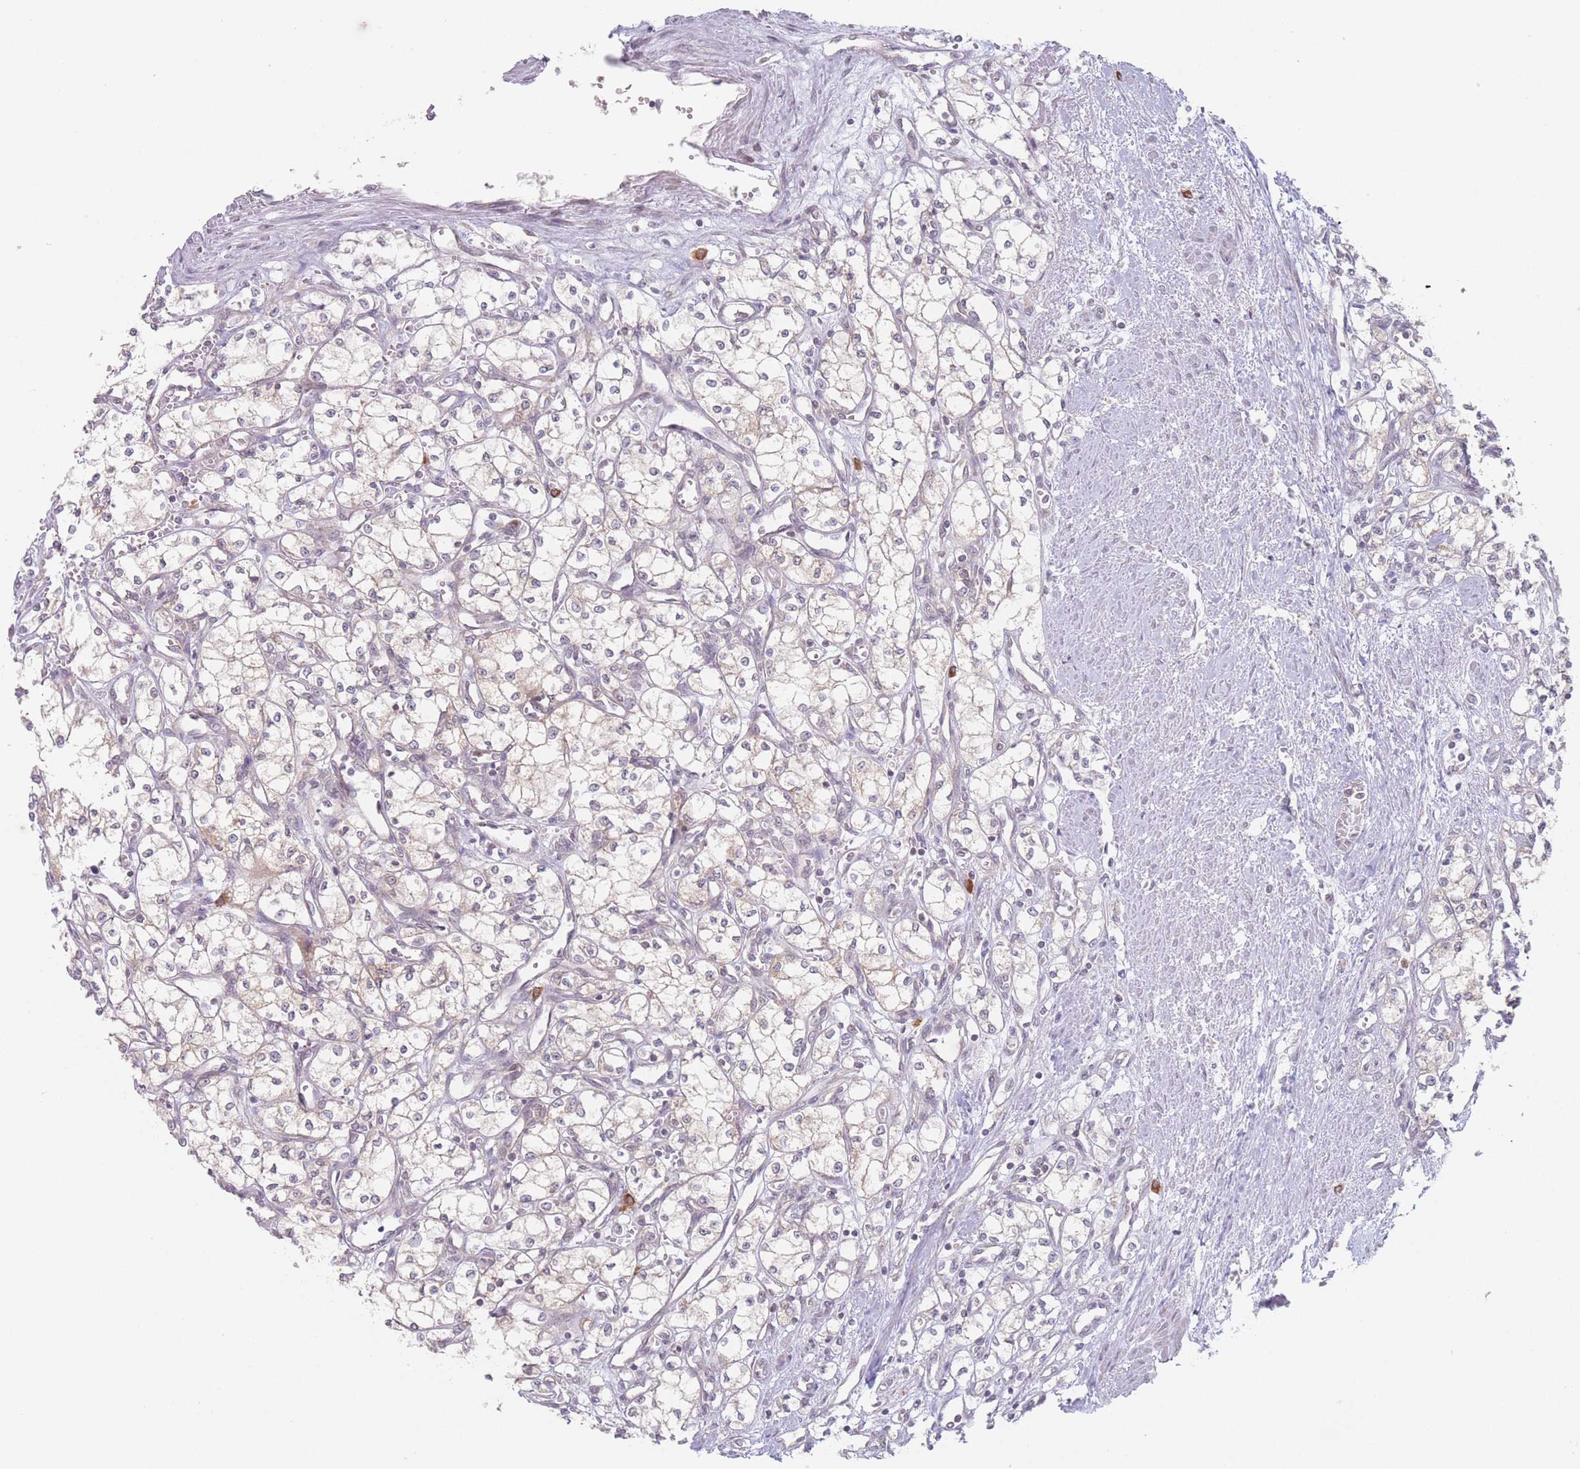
{"staining": {"intensity": "moderate", "quantity": "<25%", "location": "cytoplasmic/membranous"}, "tissue": "renal cancer", "cell_type": "Tumor cells", "image_type": "cancer", "snomed": [{"axis": "morphology", "description": "Adenocarcinoma, NOS"}, {"axis": "topography", "description": "Kidney"}], "caption": "Protein expression analysis of renal cancer demonstrates moderate cytoplasmic/membranous staining in about <25% of tumor cells.", "gene": "PPM1A", "patient": {"sex": "male", "age": 59}}